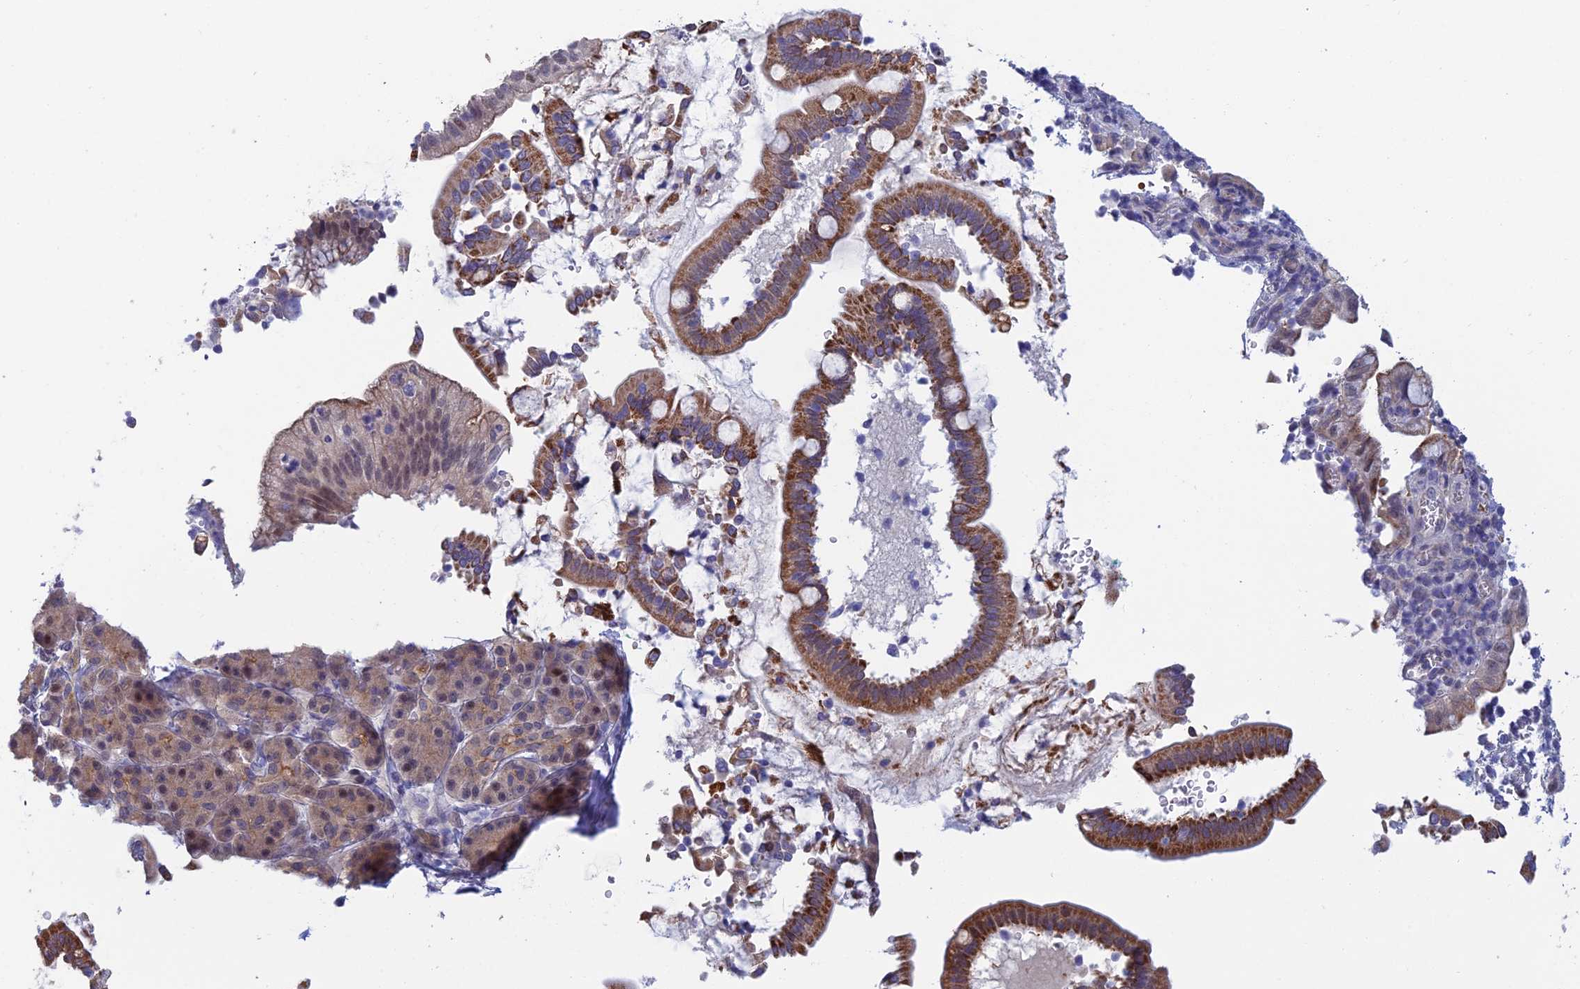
{"staining": {"intensity": "moderate", "quantity": ">75%", "location": "cytoplasmic/membranous"}, "tissue": "pancreatic cancer", "cell_type": "Tumor cells", "image_type": "cancer", "snomed": [{"axis": "morphology", "description": "Normal tissue, NOS"}, {"axis": "morphology", "description": "Adenocarcinoma, NOS"}, {"axis": "topography", "description": "Pancreas"}], "caption": "Immunohistochemistry (IHC) photomicrograph of neoplastic tissue: pancreatic adenocarcinoma stained using immunohistochemistry displays medium levels of moderate protein expression localized specifically in the cytoplasmic/membranous of tumor cells, appearing as a cytoplasmic/membranous brown color.", "gene": "GIPC1", "patient": {"sex": "female", "age": 55}}